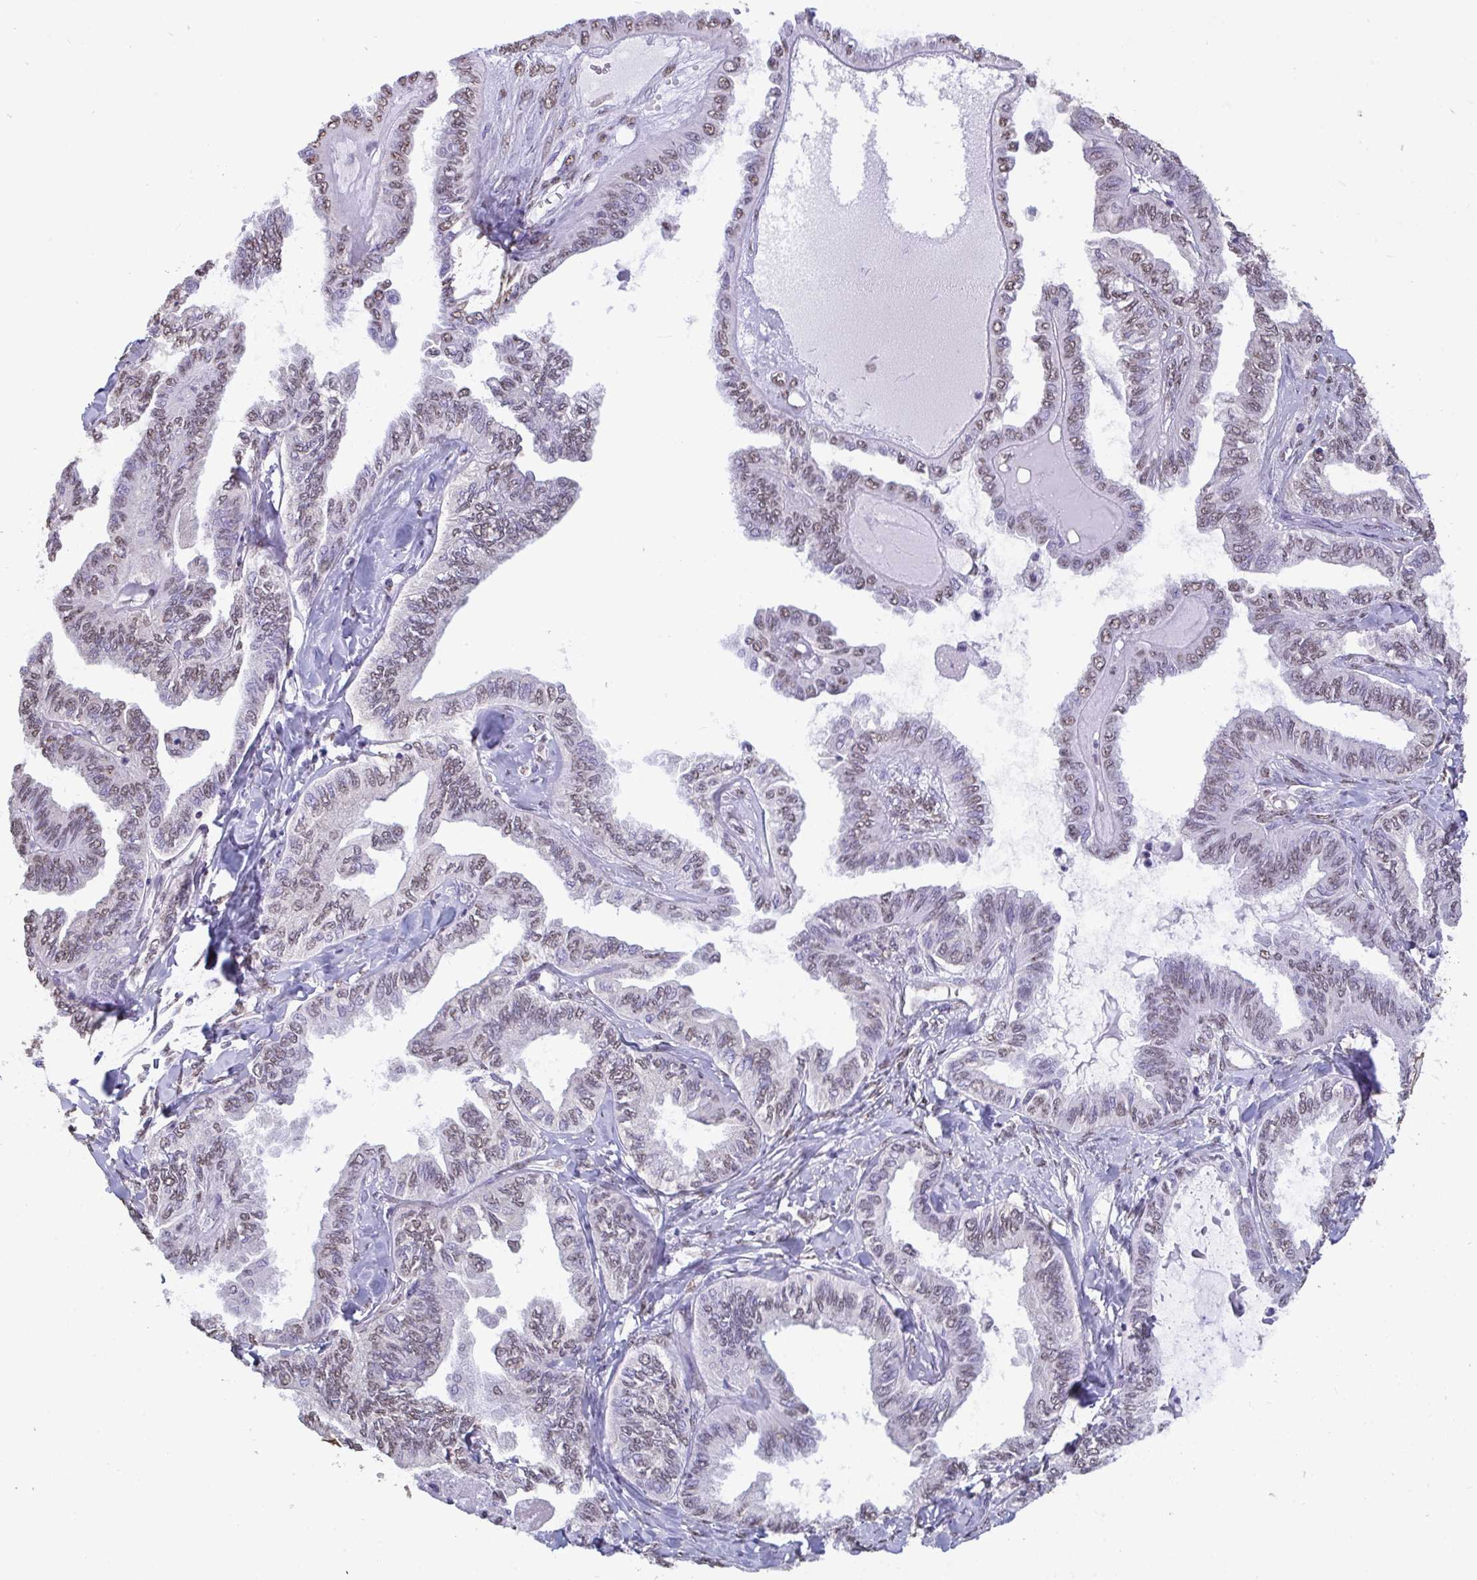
{"staining": {"intensity": "weak", "quantity": "25%-75%", "location": "nuclear"}, "tissue": "ovarian cancer", "cell_type": "Tumor cells", "image_type": "cancer", "snomed": [{"axis": "morphology", "description": "Carcinoma, endometroid"}, {"axis": "topography", "description": "Ovary"}], "caption": "Ovarian endometroid carcinoma stained with a brown dye exhibits weak nuclear positive positivity in approximately 25%-75% of tumor cells.", "gene": "SEMA6B", "patient": {"sex": "female", "age": 70}}